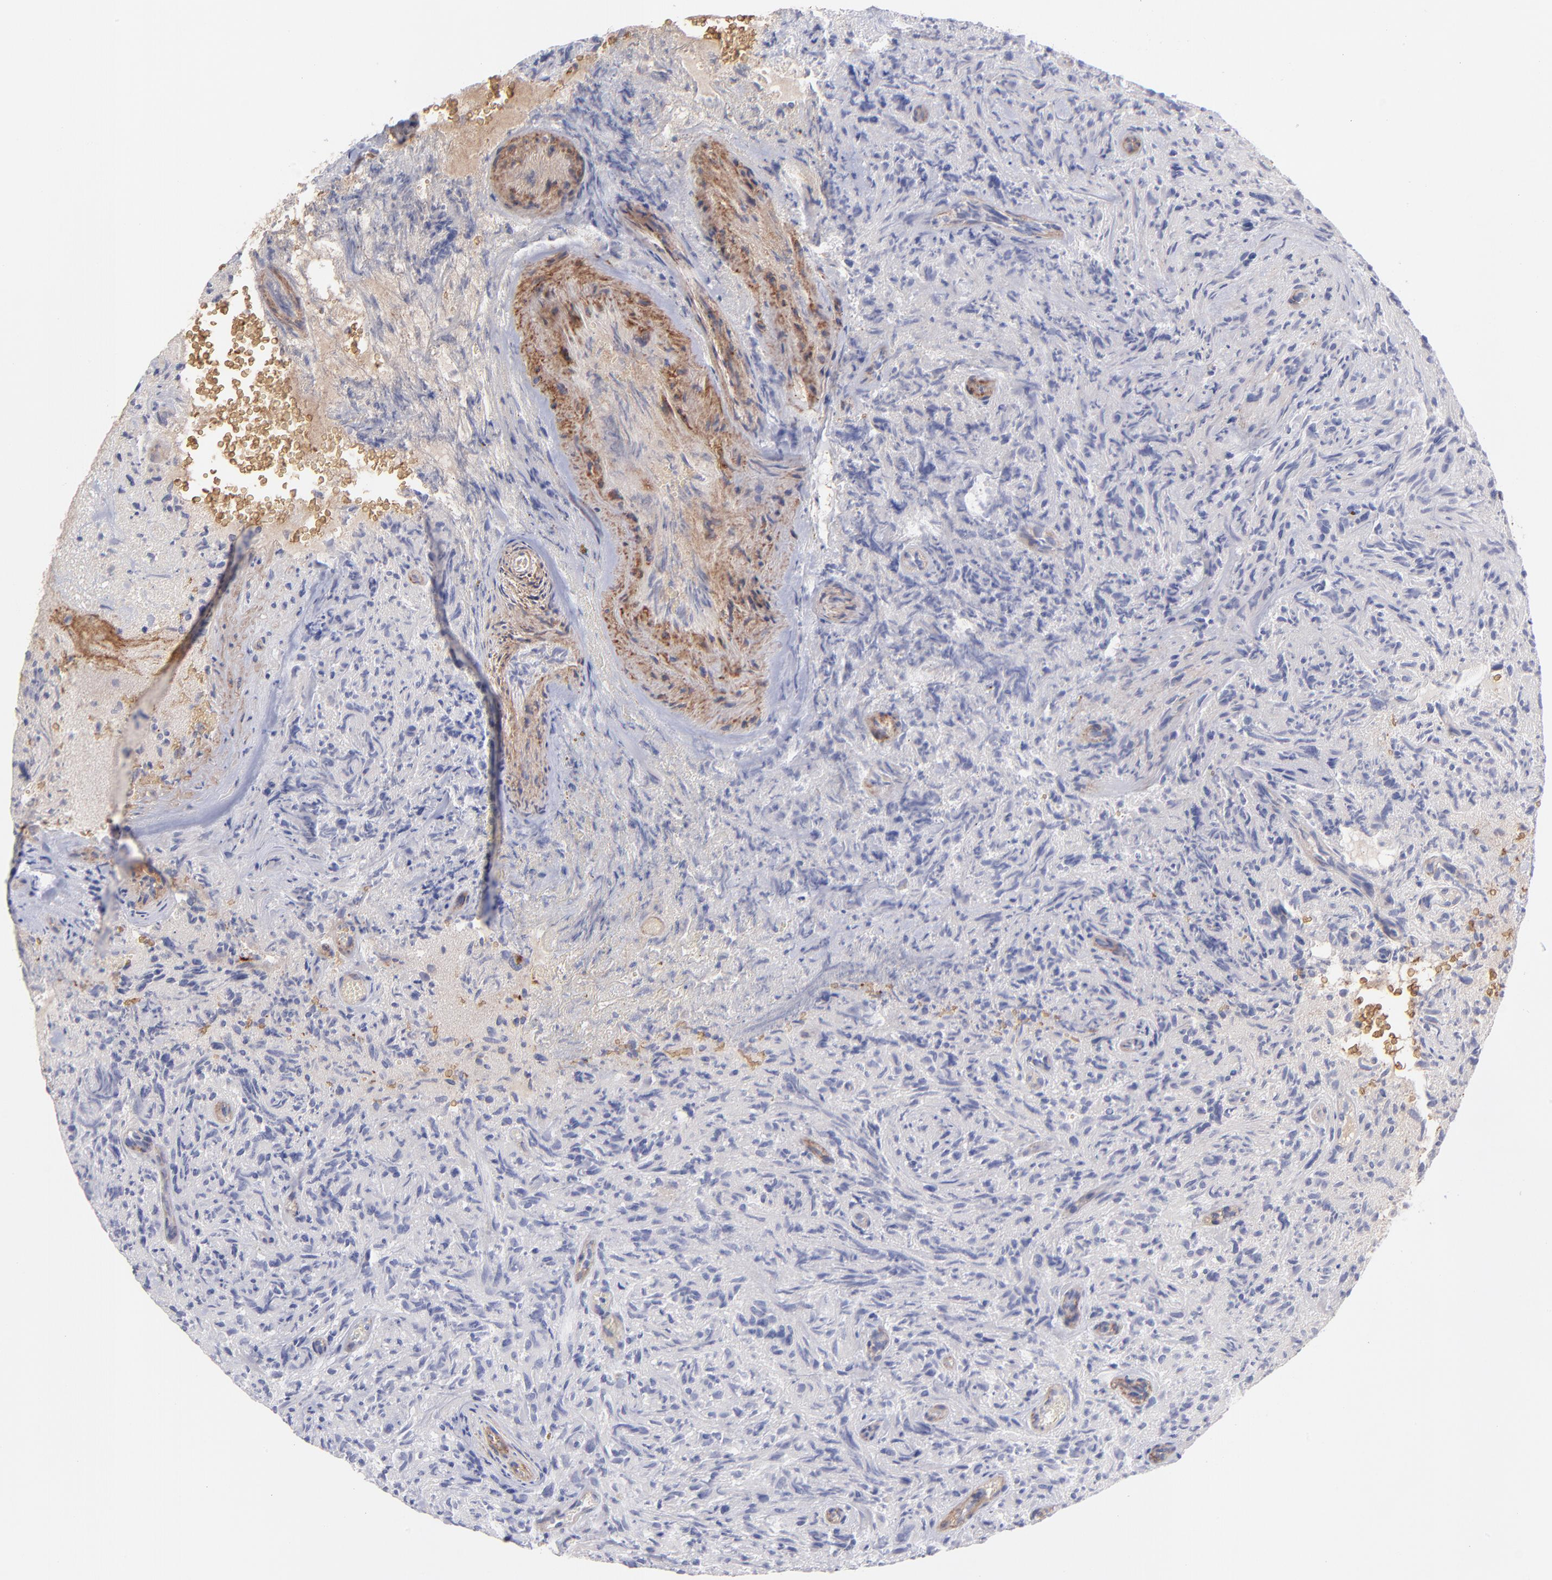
{"staining": {"intensity": "negative", "quantity": "none", "location": "none"}, "tissue": "glioma", "cell_type": "Tumor cells", "image_type": "cancer", "snomed": [{"axis": "morphology", "description": "Normal tissue, NOS"}, {"axis": "morphology", "description": "Glioma, malignant, High grade"}, {"axis": "topography", "description": "Cerebral cortex"}], "caption": "Protein analysis of malignant glioma (high-grade) reveals no significant expression in tumor cells. (Brightfield microscopy of DAB immunohistochemistry (IHC) at high magnification).", "gene": "F13B", "patient": {"sex": "male", "age": 75}}